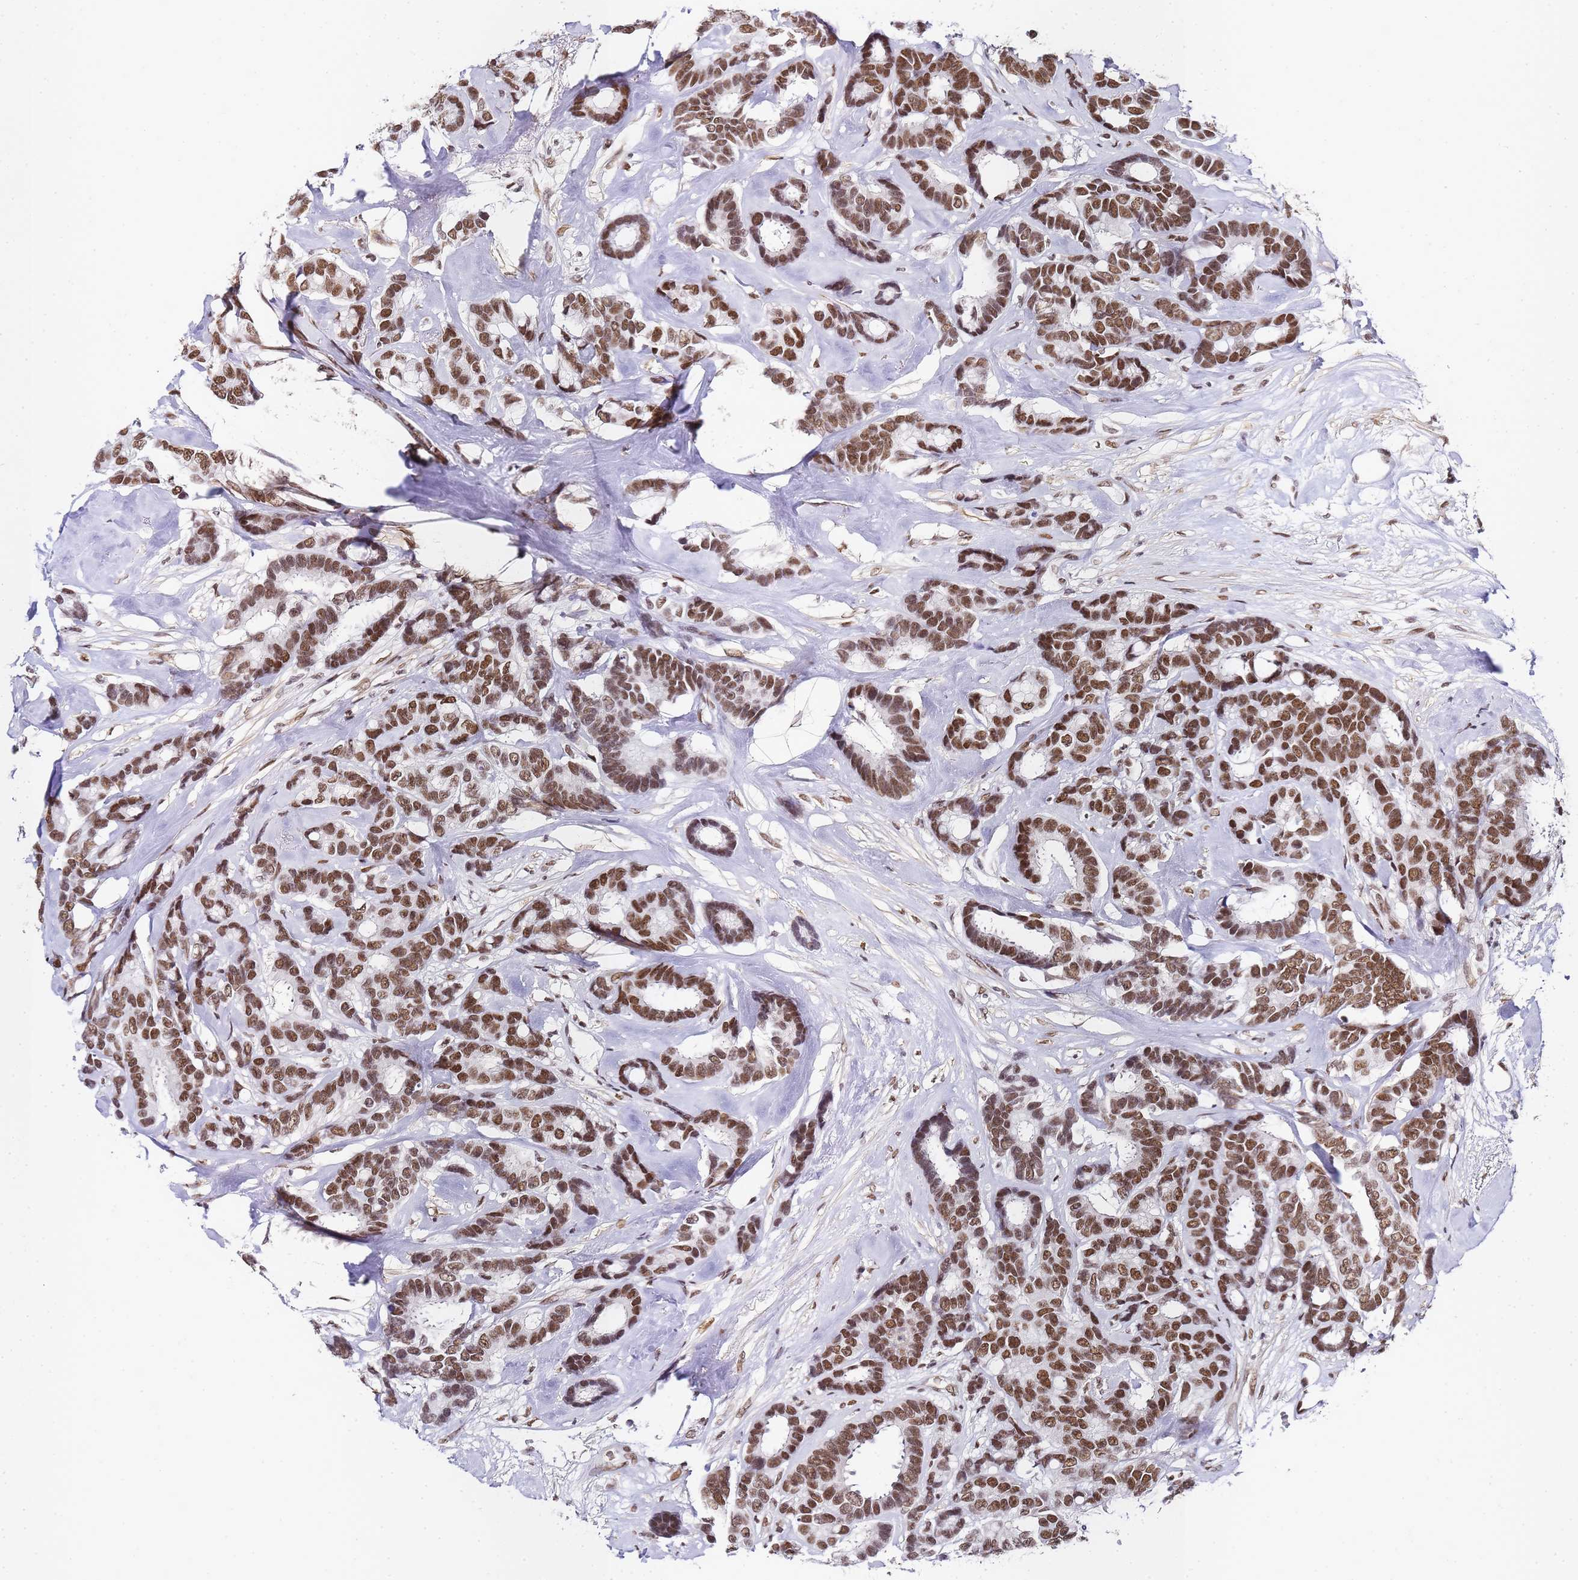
{"staining": {"intensity": "strong", "quantity": ">75%", "location": "nuclear"}, "tissue": "breast cancer", "cell_type": "Tumor cells", "image_type": "cancer", "snomed": [{"axis": "morphology", "description": "Duct carcinoma"}, {"axis": "topography", "description": "Breast"}], "caption": "Human breast cancer (infiltrating ductal carcinoma) stained with a brown dye displays strong nuclear positive expression in approximately >75% of tumor cells.", "gene": "POLR1A", "patient": {"sex": "female", "age": 87}}